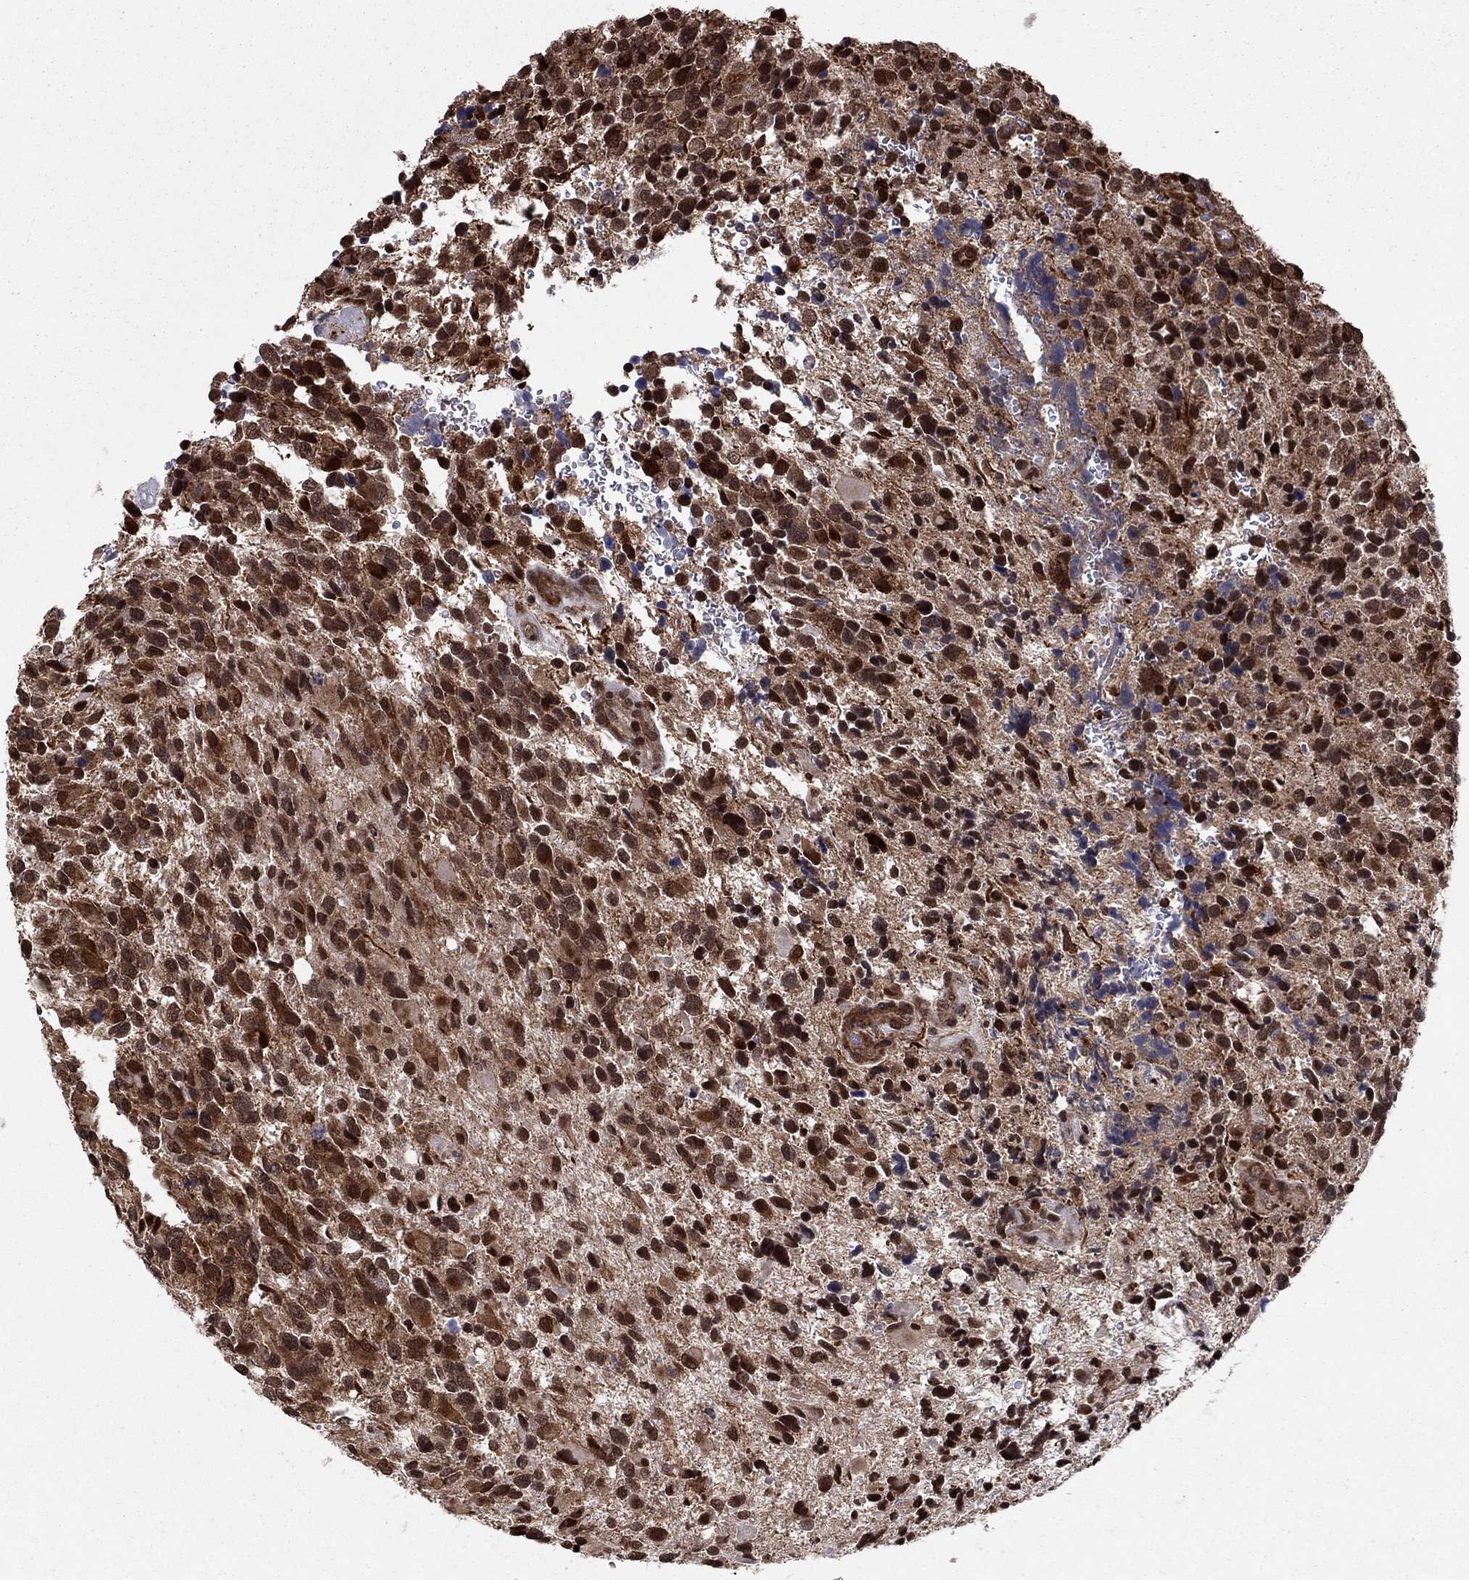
{"staining": {"intensity": "strong", "quantity": ">75%", "location": "cytoplasmic/membranous,nuclear"}, "tissue": "glioma", "cell_type": "Tumor cells", "image_type": "cancer", "snomed": [{"axis": "morphology", "description": "Glioma, malignant, Low grade"}, {"axis": "topography", "description": "Brain"}], "caption": "The micrograph shows a brown stain indicating the presence of a protein in the cytoplasmic/membranous and nuclear of tumor cells in glioma.", "gene": "SSX2IP", "patient": {"sex": "female", "age": 32}}